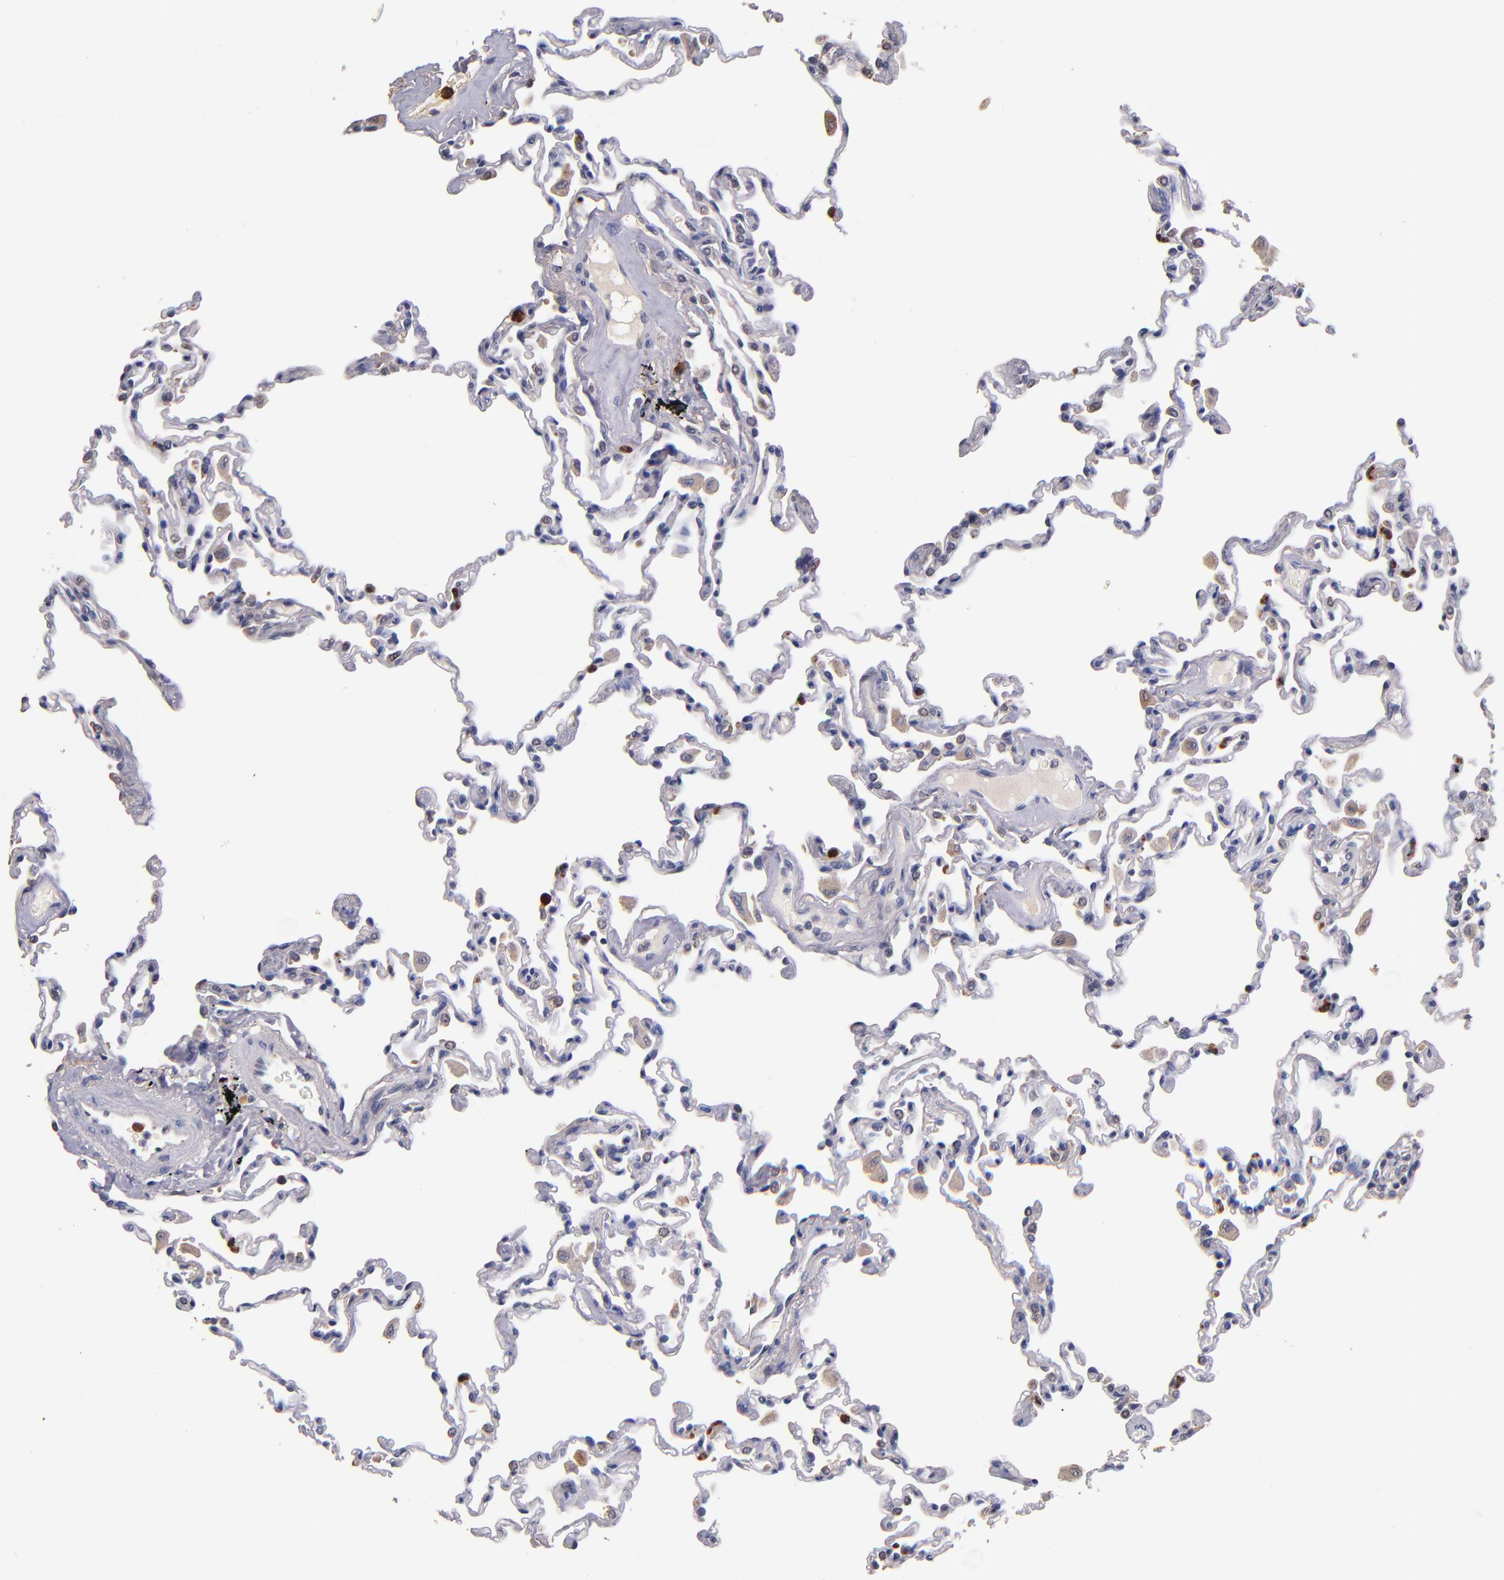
{"staining": {"intensity": "negative", "quantity": "none", "location": "none"}, "tissue": "lung", "cell_type": "Alveolar cells", "image_type": "normal", "snomed": [{"axis": "morphology", "description": "Normal tissue, NOS"}, {"axis": "topography", "description": "Lung"}], "caption": "IHC micrograph of benign human lung stained for a protein (brown), which exhibits no expression in alveolar cells. Brightfield microscopy of IHC stained with DAB (3,3'-diaminobenzidine) (brown) and hematoxylin (blue), captured at high magnification.", "gene": "TTLL12", "patient": {"sex": "male", "age": 59}}